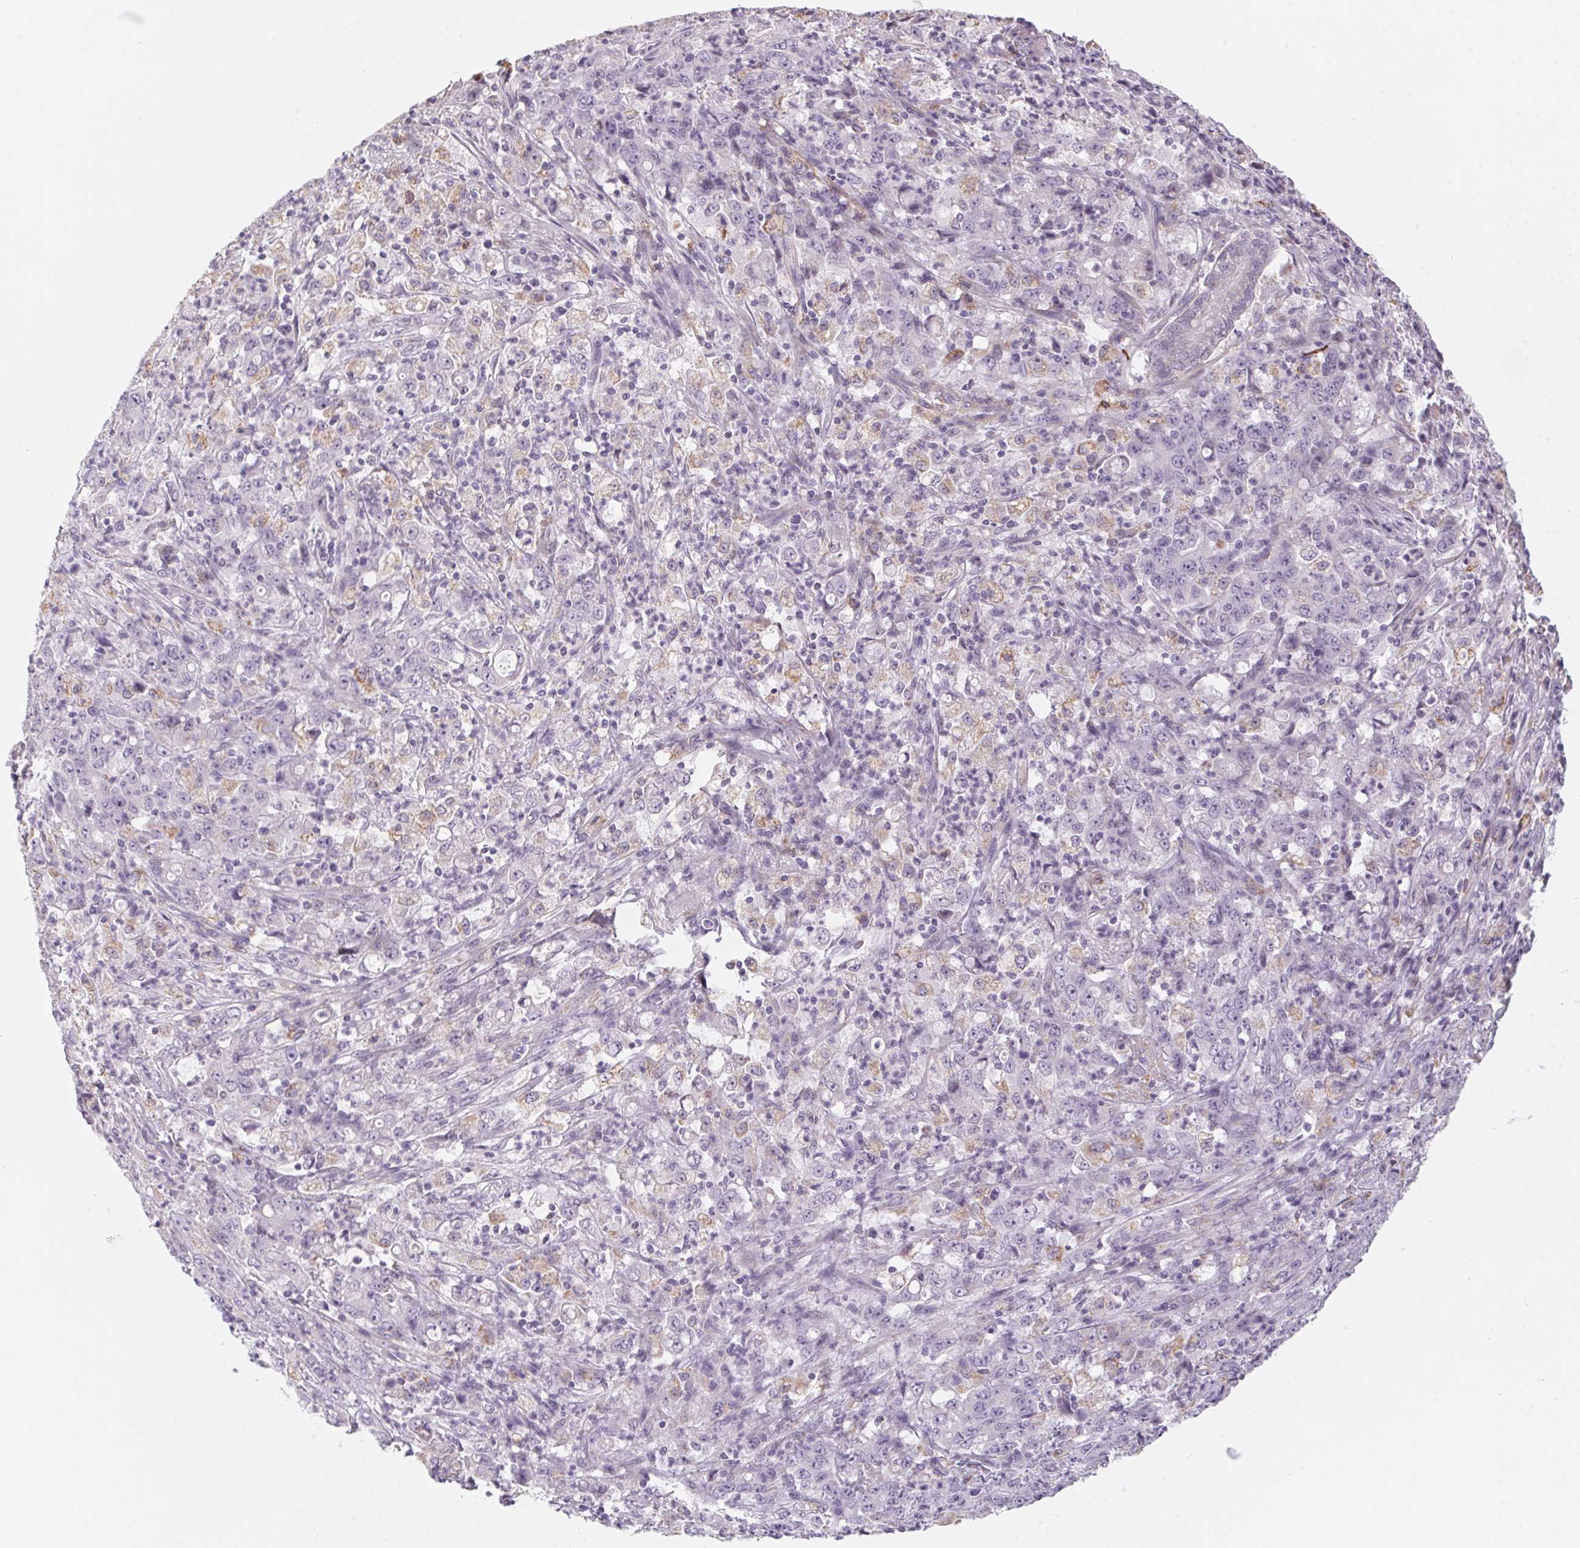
{"staining": {"intensity": "negative", "quantity": "none", "location": "none"}, "tissue": "stomach cancer", "cell_type": "Tumor cells", "image_type": "cancer", "snomed": [{"axis": "morphology", "description": "Adenocarcinoma, NOS"}, {"axis": "topography", "description": "Stomach, lower"}], "caption": "Protein analysis of adenocarcinoma (stomach) exhibits no significant positivity in tumor cells.", "gene": "PRPH", "patient": {"sex": "female", "age": 71}}